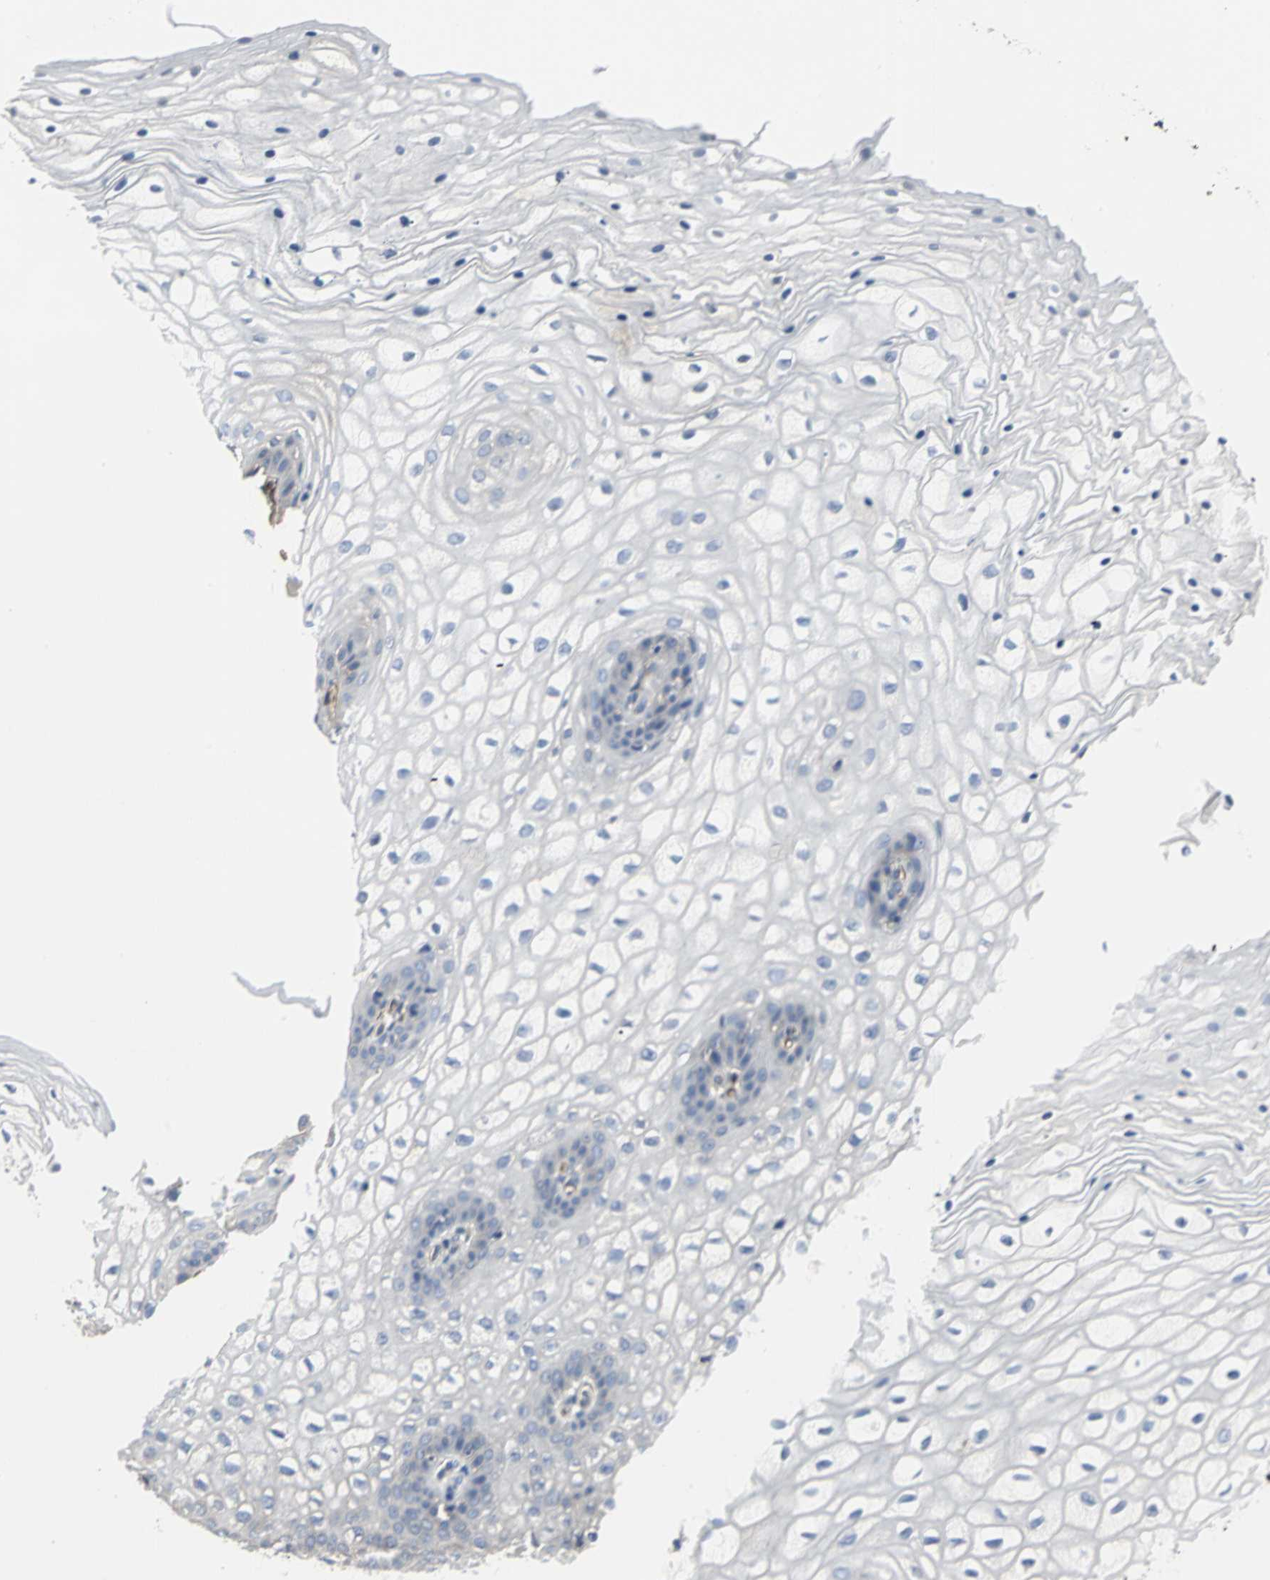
{"staining": {"intensity": "negative", "quantity": "none", "location": "none"}, "tissue": "vagina", "cell_type": "Squamous epithelial cells", "image_type": "normal", "snomed": [{"axis": "morphology", "description": "Normal tissue, NOS"}, {"axis": "topography", "description": "Vagina"}], "caption": "This is a histopathology image of immunohistochemistry staining of benign vagina, which shows no positivity in squamous epithelial cells.", "gene": "CHRNB1", "patient": {"sex": "female", "age": 34}}